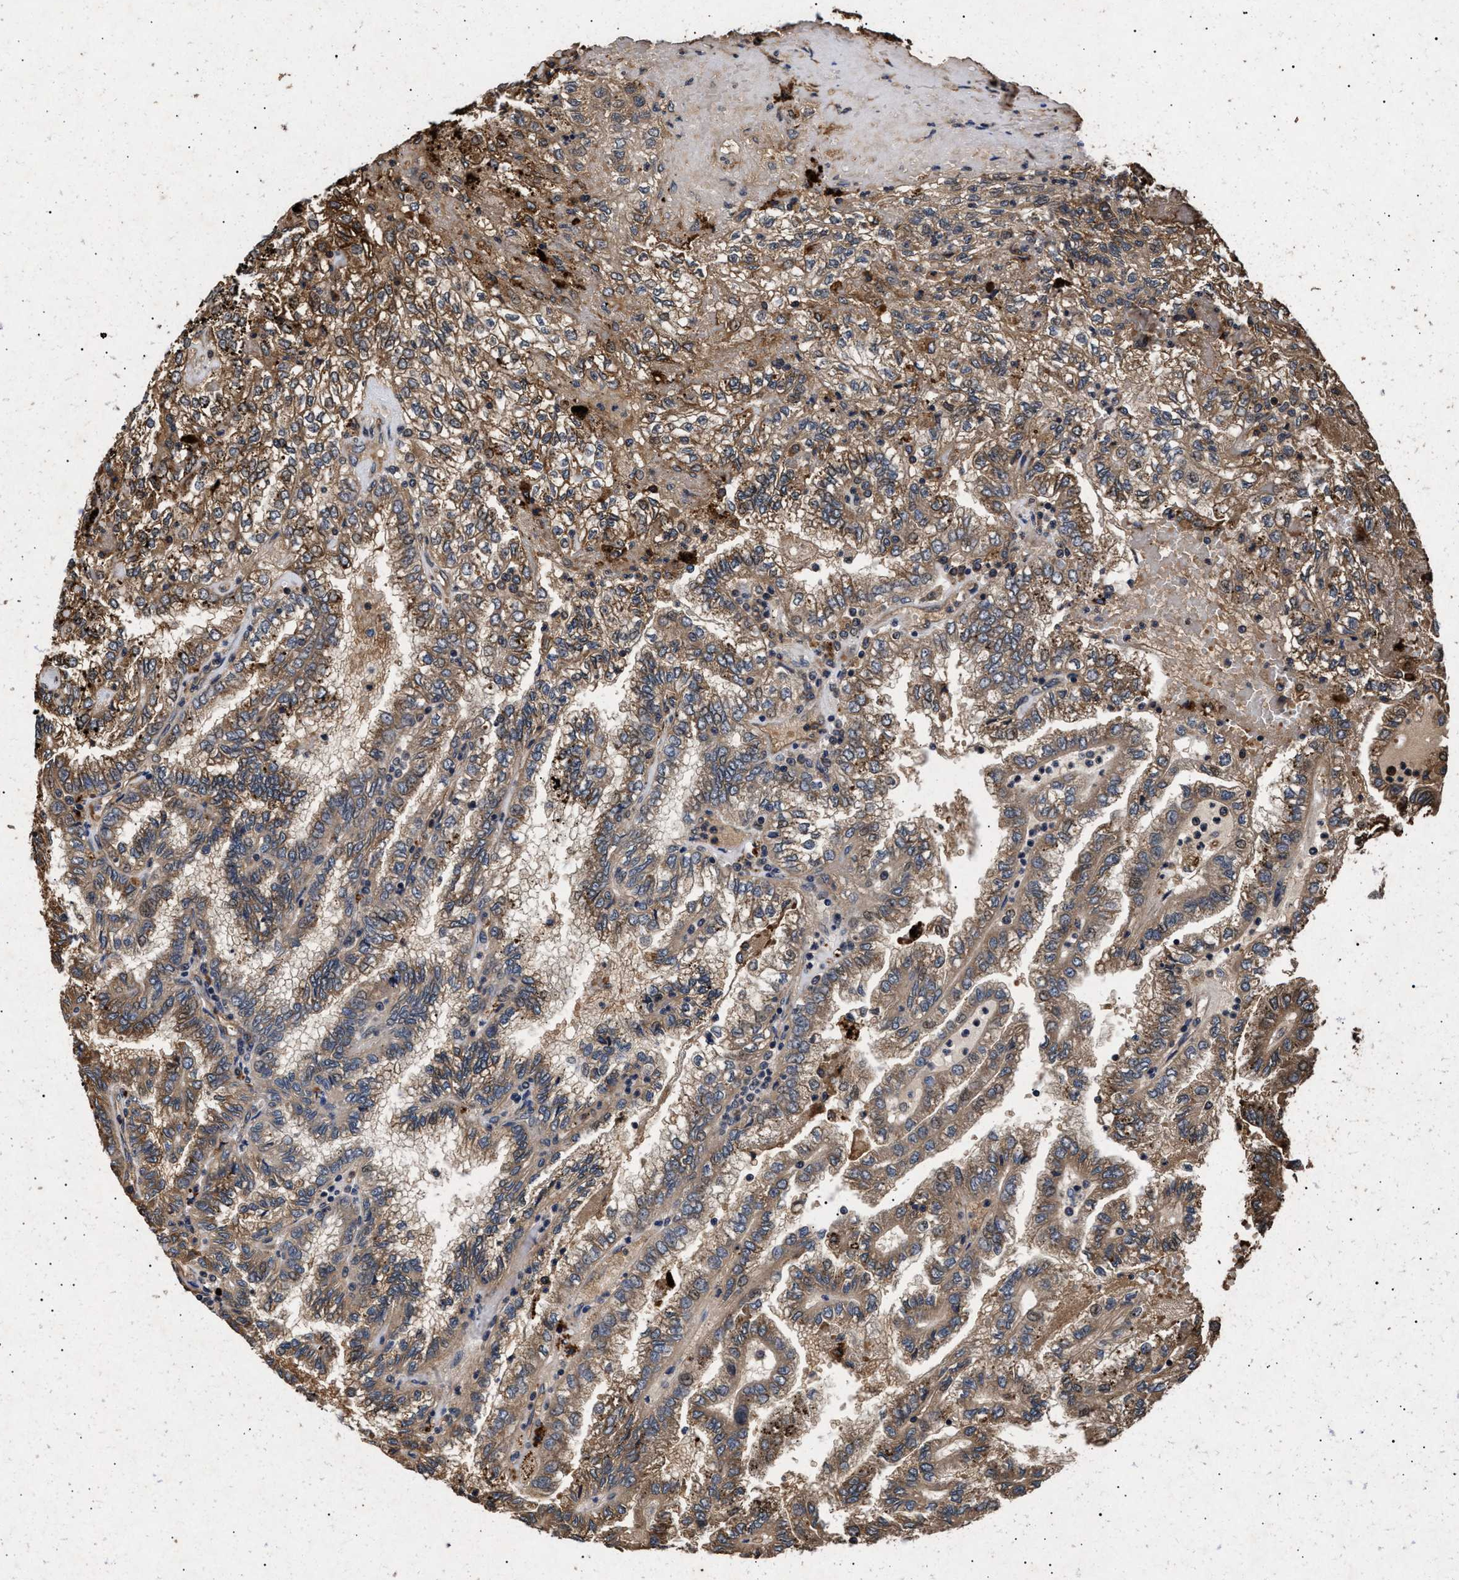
{"staining": {"intensity": "moderate", "quantity": ">75%", "location": "cytoplasmic/membranous"}, "tissue": "renal cancer", "cell_type": "Tumor cells", "image_type": "cancer", "snomed": [{"axis": "morphology", "description": "Inflammation, NOS"}, {"axis": "morphology", "description": "Adenocarcinoma, NOS"}, {"axis": "topography", "description": "Kidney"}], "caption": "Human renal cancer (adenocarcinoma) stained with a brown dye exhibits moderate cytoplasmic/membranous positive expression in about >75% of tumor cells.", "gene": "ITGB5", "patient": {"sex": "male", "age": 68}}